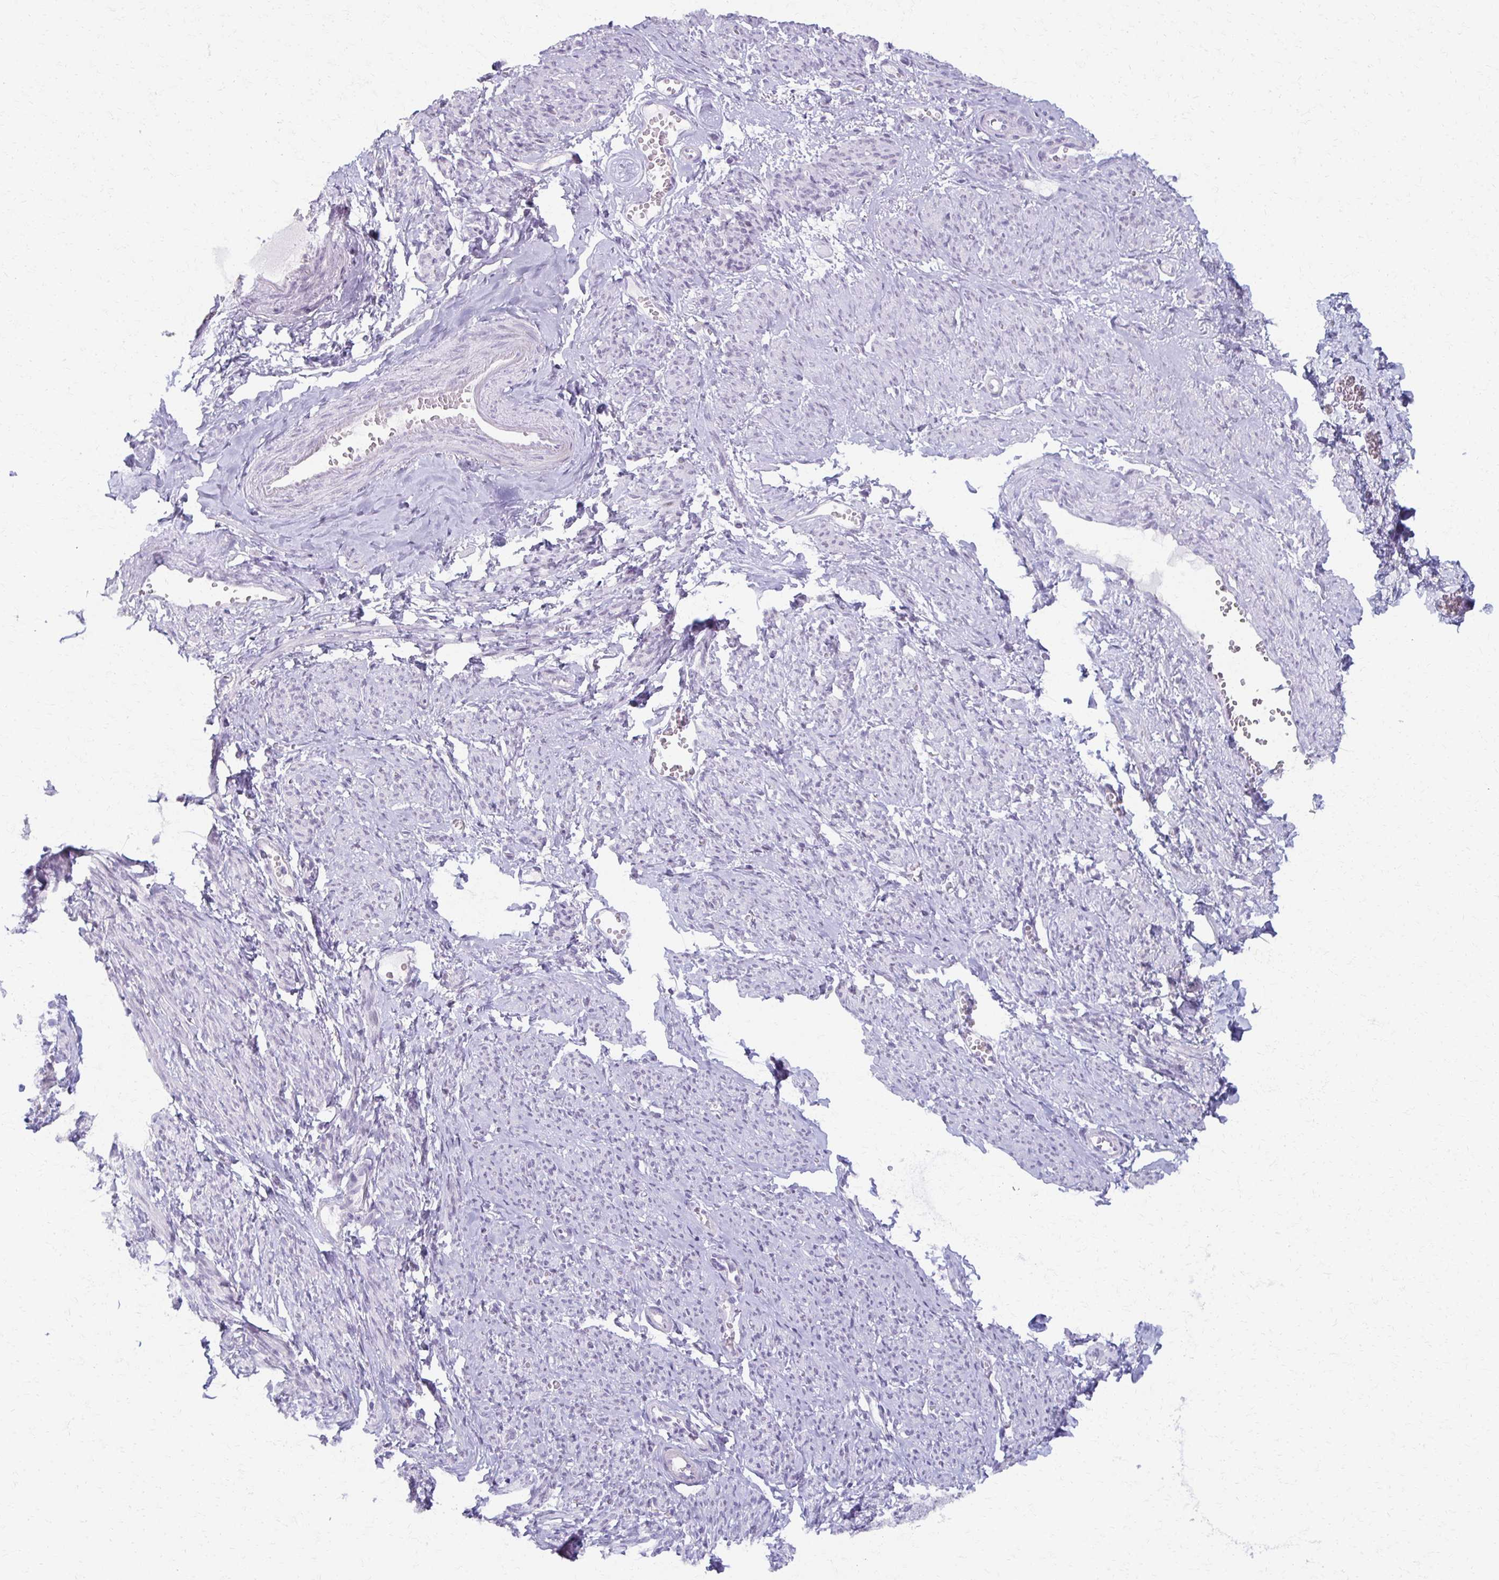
{"staining": {"intensity": "negative", "quantity": "none", "location": "none"}, "tissue": "smooth muscle", "cell_type": "Smooth muscle cells", "image_type": "normal", "snomed": [{"axis": "morphology", "description": "Normal tissue, NOS"}, {"axis": "topography", "description": "Smooth muscle"}], "caption": "Human smooth muscle stained for a protein using immunohistochemistry exhibits no positivity in smooth muscle cells.", "gene": "MORC4", "patient": {"sex": "female", "age": 65}}